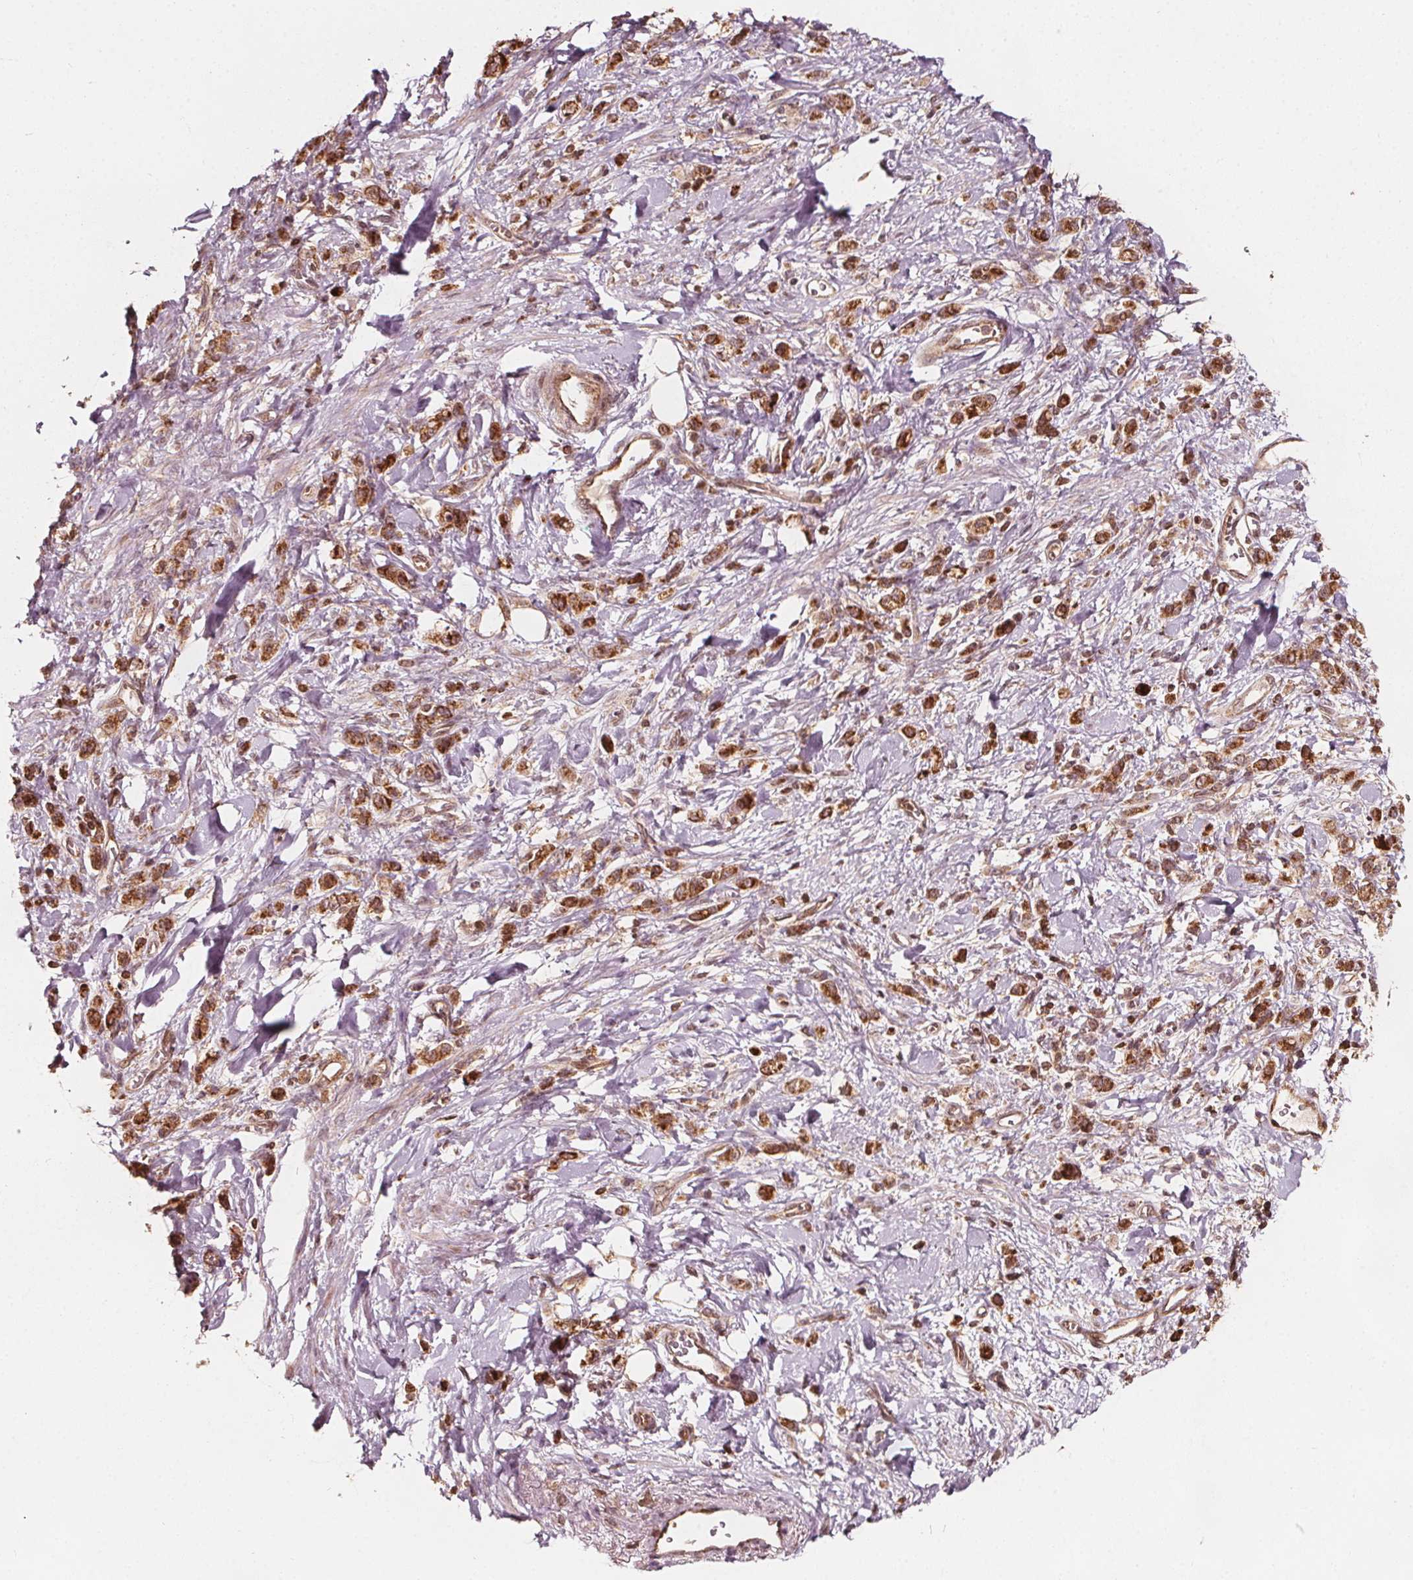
{"staining": {"intensity": "strong", "quantity": ">75%", "location": "cytoplasmic/membranous"}, "tissue": "stomach cancer", "cell_type": "Tumor cells", "image_type": "cancer", "snomed": [{"axis": "morphology", "description": "Adenocarcinoma, NOS"}, {"axis": "topography", "description": "Stomach"}], "caption": "There is high levels of strong cytoplasmic/membranous expression in tumor cells of adenocarcinoma (stomach), as demonstrated by immunohistochemical staining (brown color).", "gene": "AIP", "patient": {"sex": "male", "age": 77}}